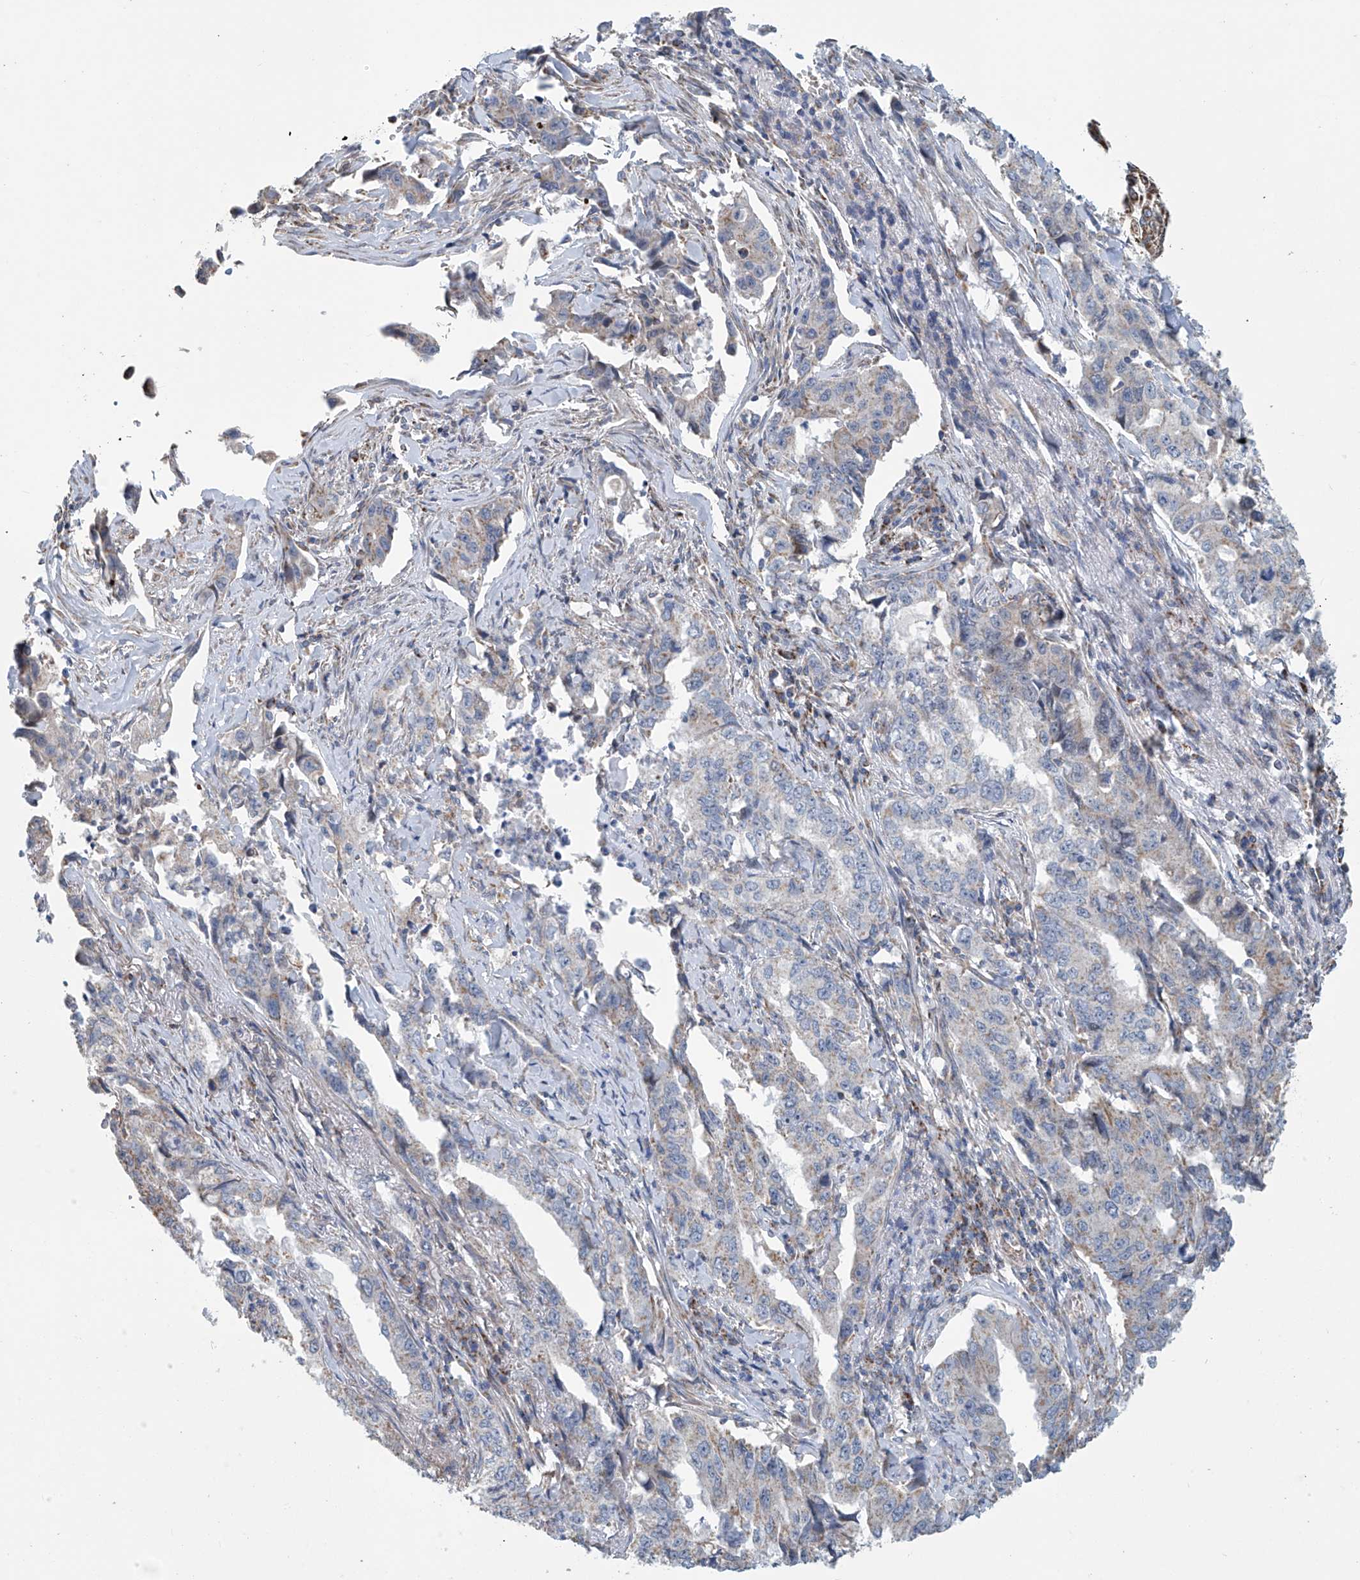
{"staining": {"intensity": "weak", "quantity": "<25%", "location": "cytoplasmic/membranous"}, "tissue": "lung cancer", "cell_type": "Tumor cells", "image_type": "cancer", "snomed": [{"axis": "morphology", "description": "Adenocarcinoma, NOS"}, {"axis": "topography", "description": "Lung"}], "caption": "The micrograph demonstrates no significant staining in tumor cells of adenocarcinoma (lung).", "gene": "COMMD1", "patient": {"sex": "female", "age": 51}}